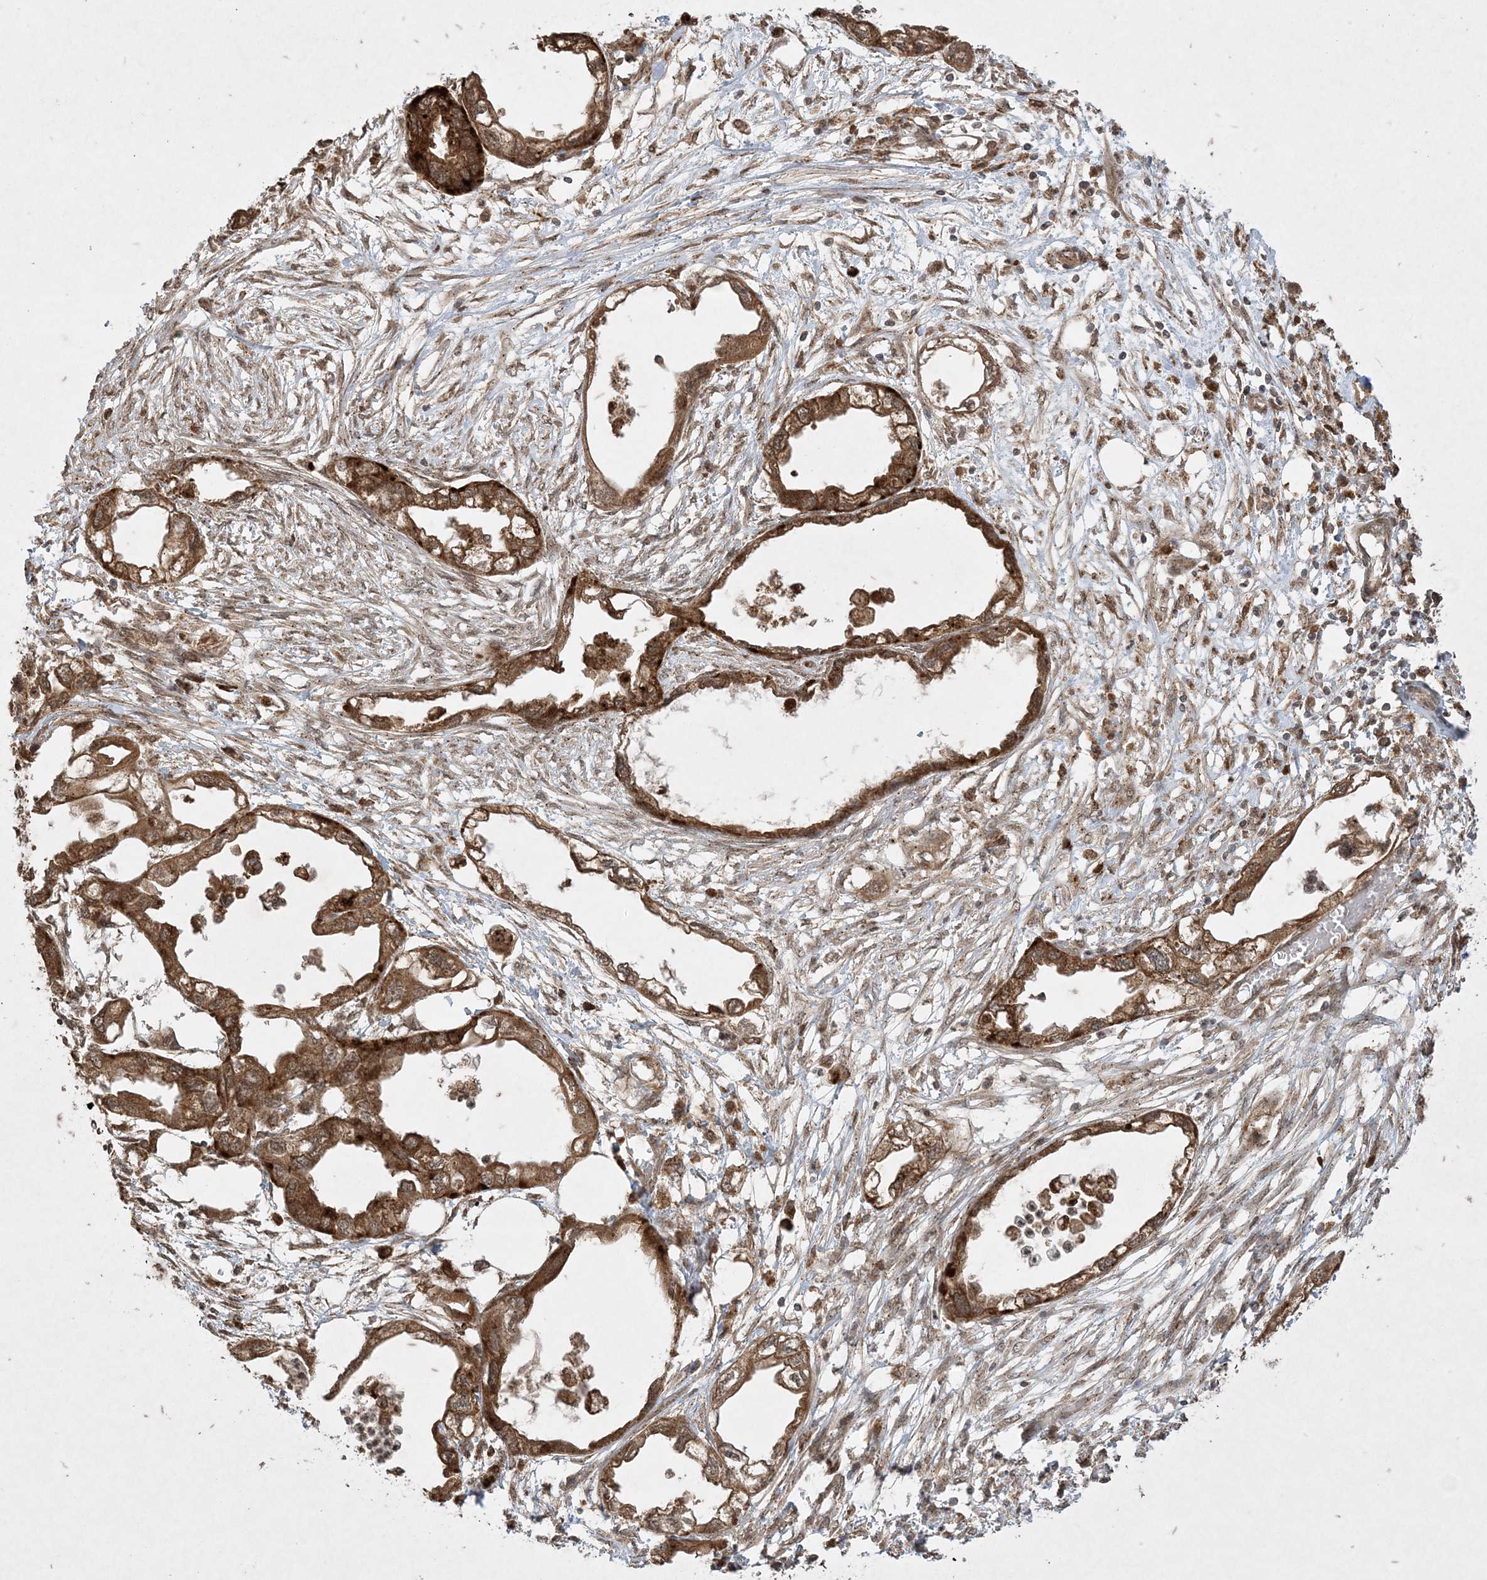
{"staining": {"intensity": "moderate", "quantity": ">75%", "location": "cytoplasmic/membranous"}, "tissue": "endometrial cancer", "cell_type": "Tumor cells", "image_type": "cancer", "snomed": [{"axis": "morphology", "description": "Adenocarcinoma, NOS"}, {"axis": "morphology", "description": "Adenocarcinoma, metastatic, NOS"}, {"axis": "topography", "description": "Adipose tissue"}, {"axis": "topography", "description": "Endometrium"}], "caption": "Immunohistochemical staining of metastatic adenocarcinoma (endometrial) exhibits medium levels of moderate cytoplasmic/membranous expression in about >75% of tumor cells.", "gene": "RRAS", "patient": {"sex": "female", "age": 67}}